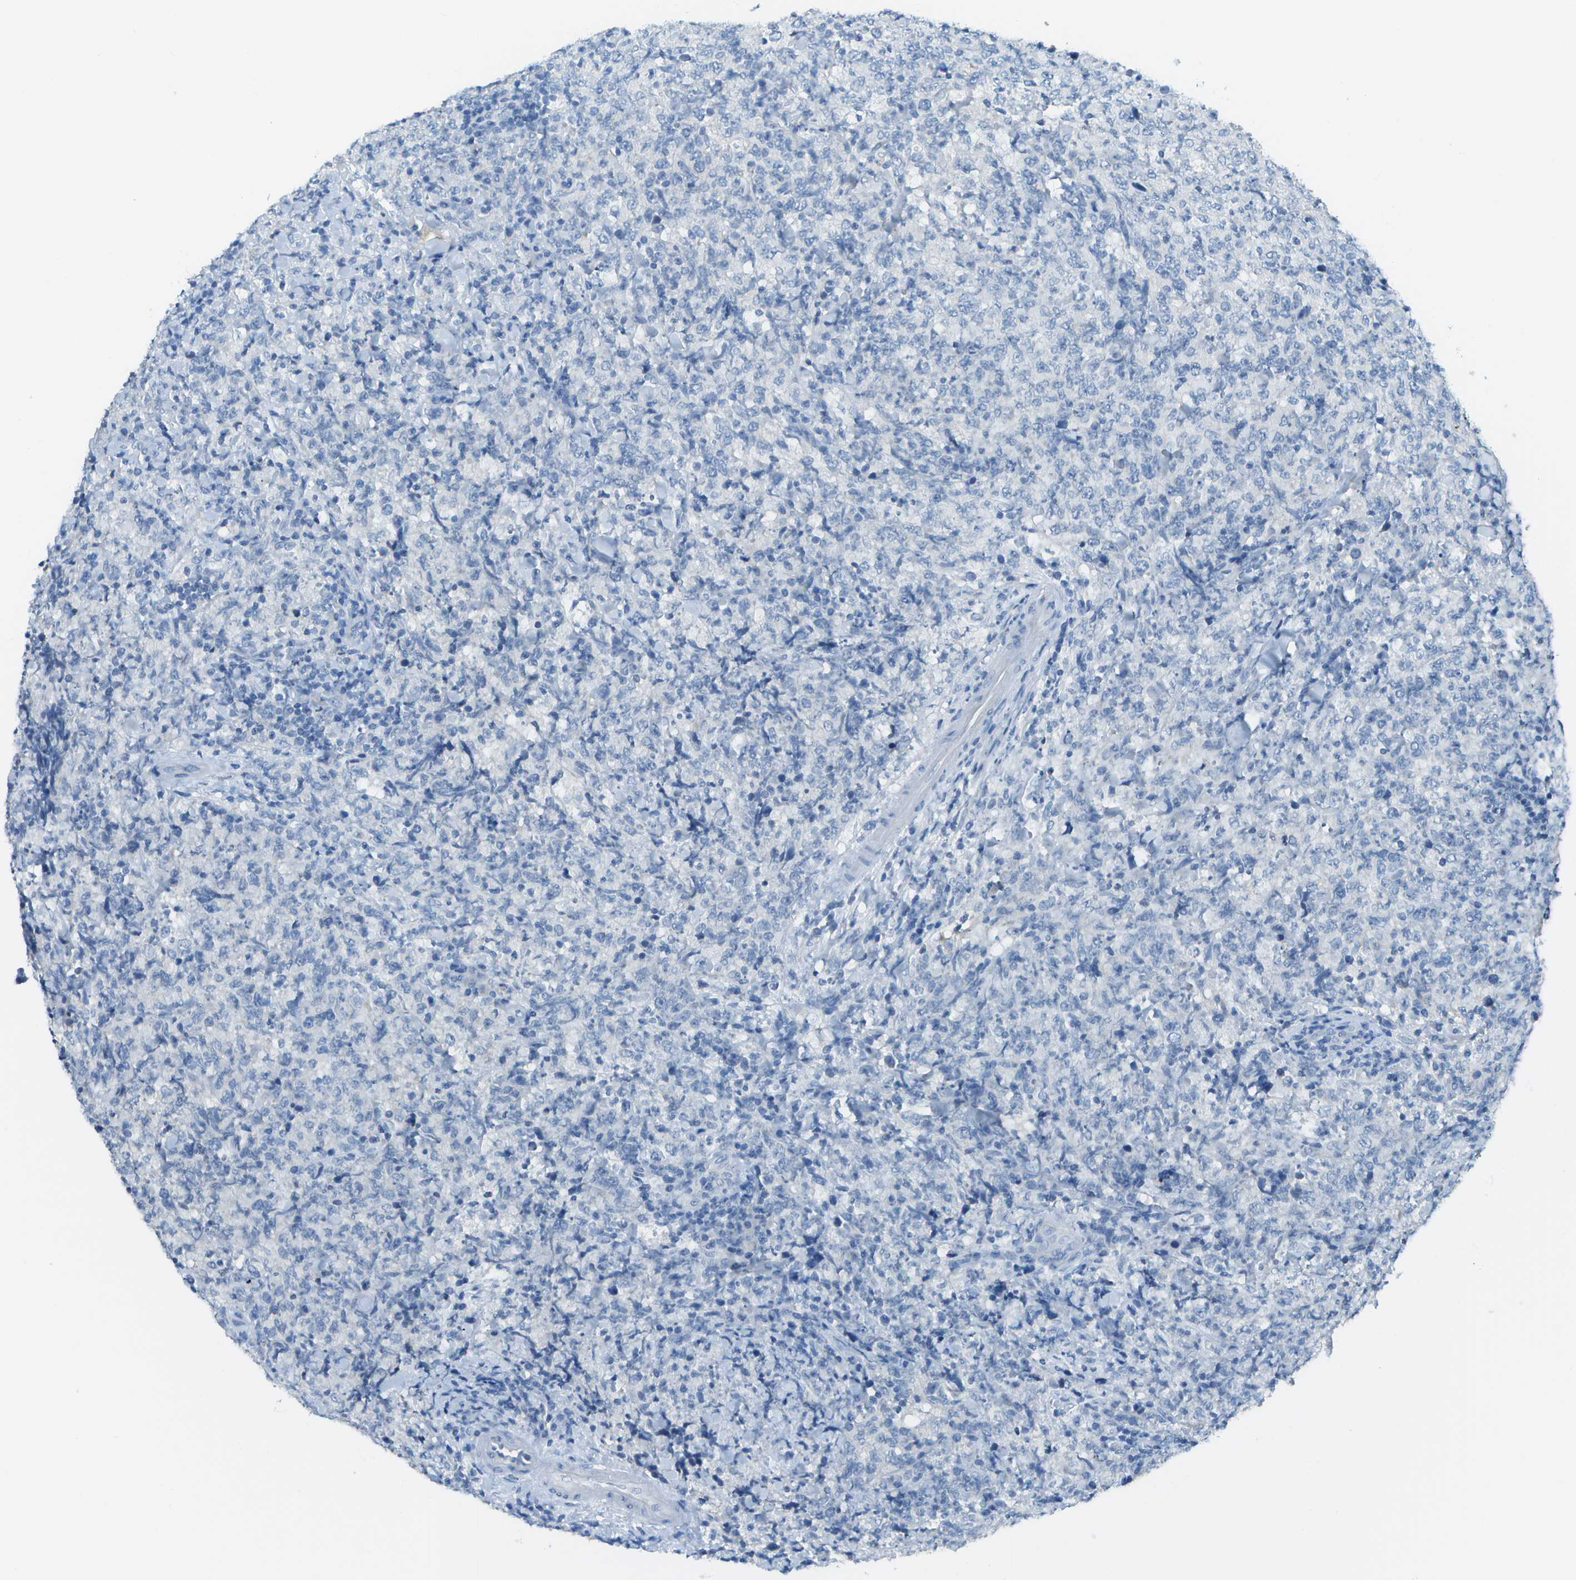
{"staining": {"intensity": "negative", "quantity": "none", "location": "none"}, "tissue": "lymphoma", "cell_type": "Tumor cells", "image_type": "cancer", "snomed": [{"axis": "morphology", "description": "Malignant lymphoma, non-Hodgkin's type, High grade"}, {"axis": "topography", "description": "Tonsil"}], "caption": "The histopathology image demonstrates no staining of tumor cells in high-grade malignant lymphoma, non-Hodgkin's type.", "gene": "C1S", "patient": {"sex": "female", "age": 36}}